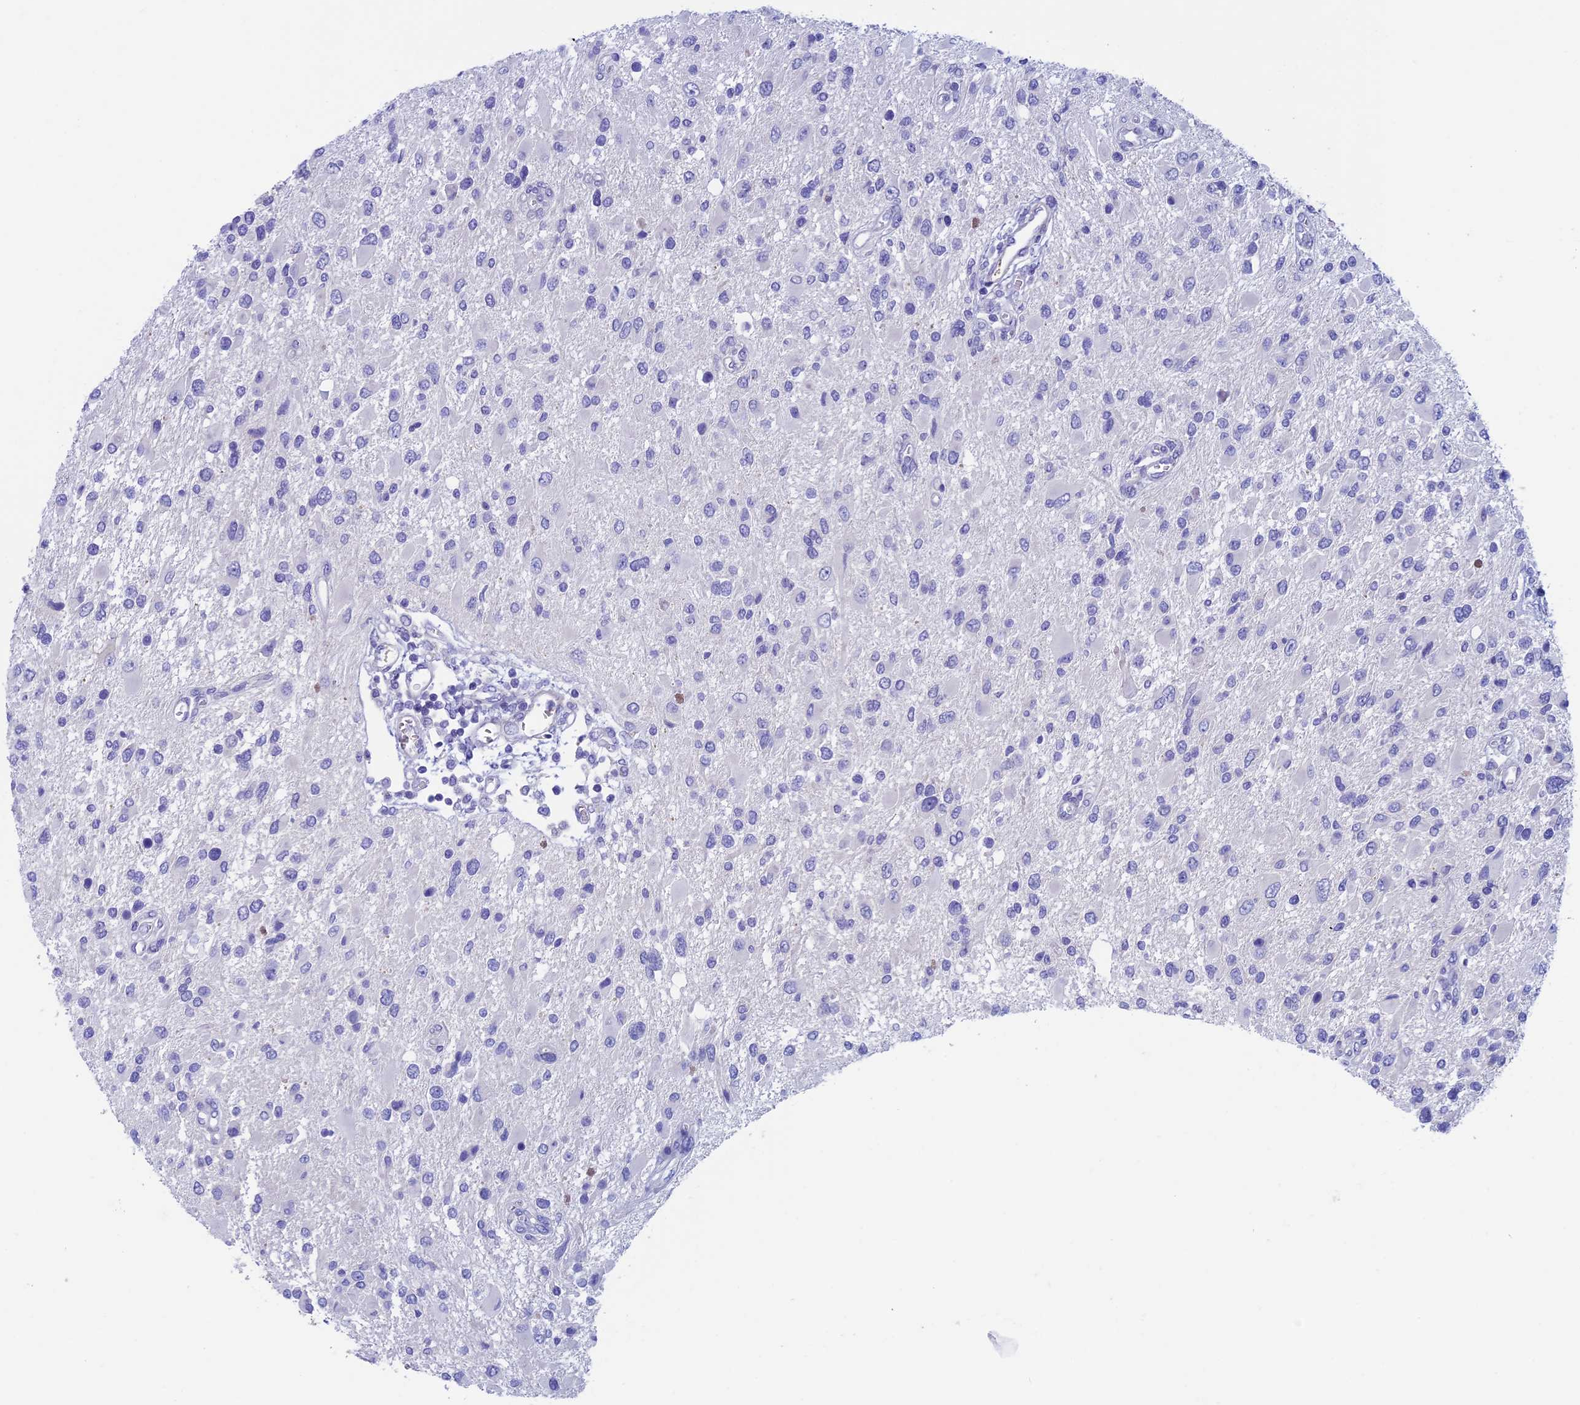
{"staining": {"intensity": "negative", "quantity": "none", "location": "none"}, "tissue": "glioma", "cell_type": "Tumor cells", "image_type": "cancer", "snomed": [{"axis": "morphology", "description": "Glioma, malignant, High grade"}, {"axis": "topography", "description": "Brain"}], "caption": "A high-resolution image shows IHC staining of glioma, which demonstrates no significant expression in tumor cells.", "gene": "ADH7", "patient": {"sex": "male", "age": 53}}